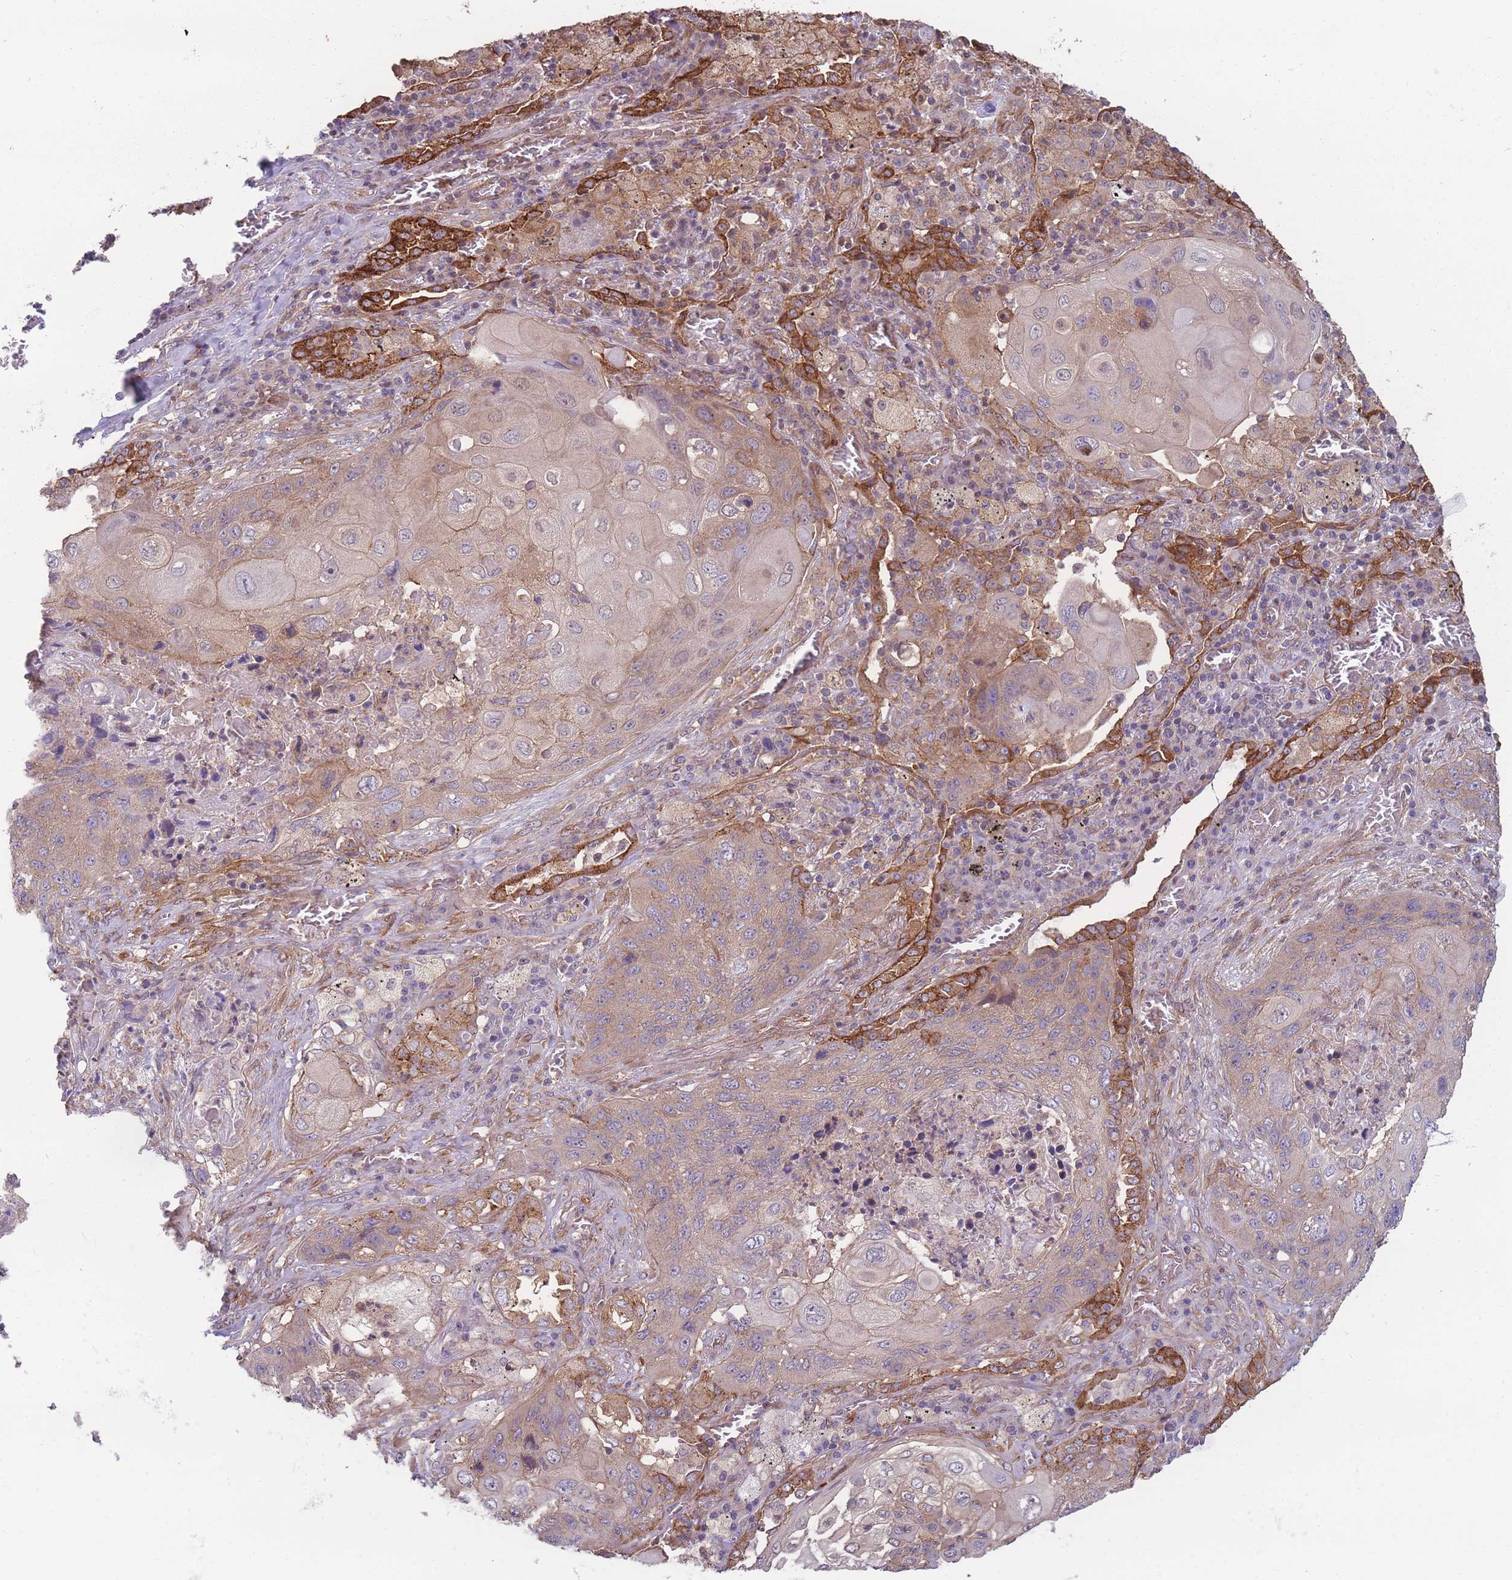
{"staining": {"intensity": "weak", "quantity": "25%-75%", "location": "cytoplasmic/membranous"}, "tissue": "lung cancer", "cell_type": "Tumor cells", "image_type": "cancer", "snomed": [{"axis": "morphology", "description": "Squamous cell carcinoma, NOS"}, {"axis": "topography", "description": "Lung"}], "caption": "Immunohistochemical staining of squamous cell carcinoma (lung) reveals weak cytoplasmic/membranous protein positivity in approximately 25%-75% of tumor cells.", "gene": "STEAP3", "patient": {"sex": "female", "age": 63}}